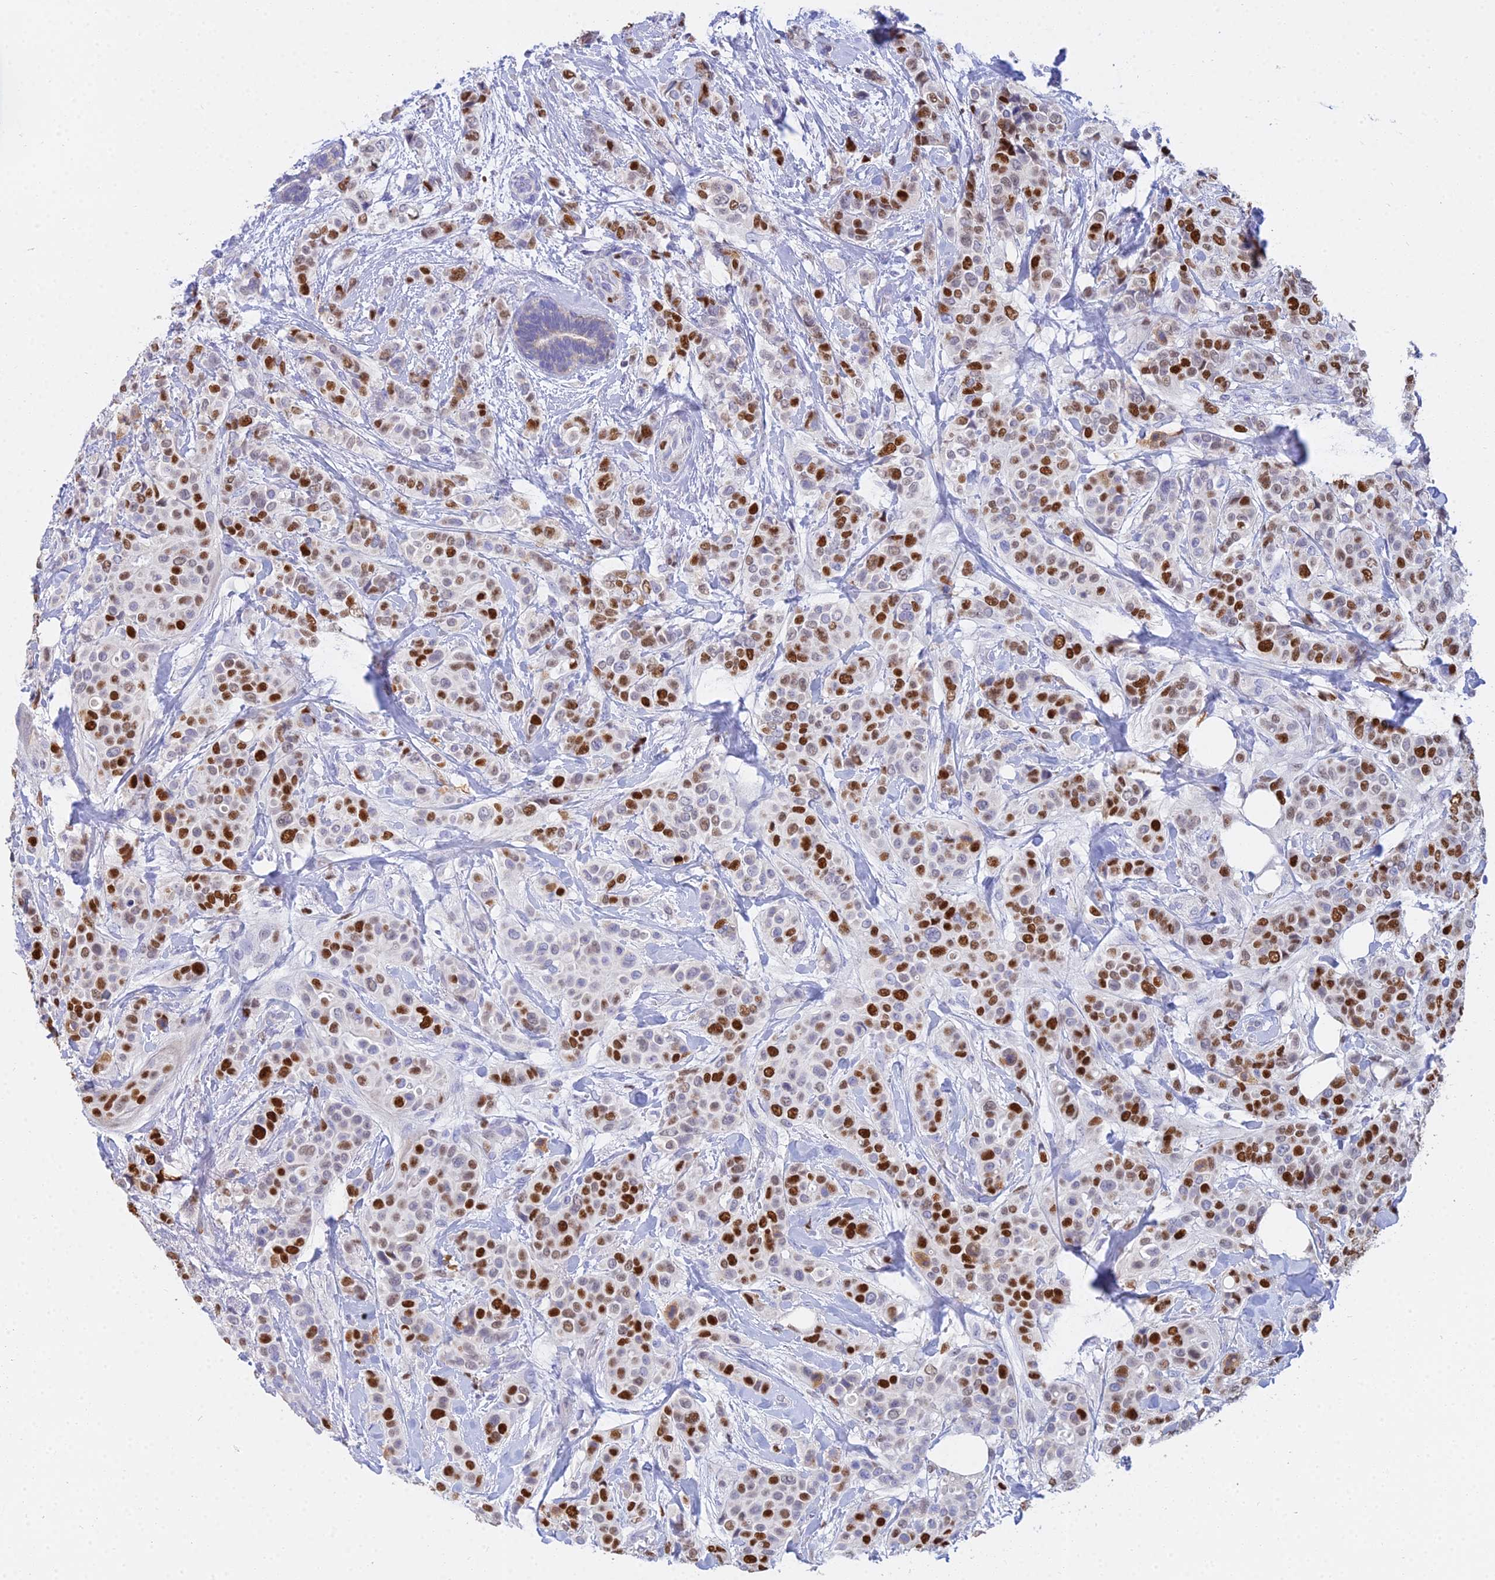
{"staining": {"intensity": "strong", "quantity": "25%-75%", "location": "nuclear"}, "tissue": "breast cancer", "cell_type": "Tumor cells", "image_type": "cancer", "snomed": [{"axis": "morphology", "description": "Lobular carcinoma"}, {"axis": "topography", "description": "Breast"}], "caption": "Breast lobular carcinoma was stained to show a protein in brown. There is high levels of strong nuclear positivity in about 25%-75% of tumor cells. The staining was performed using DAB, with brown indicating positive protein expression. Nuclei are stained blue with hematoxylin.", "gene": "MCM2", "patient": {"sex": "female", "age": 51}}